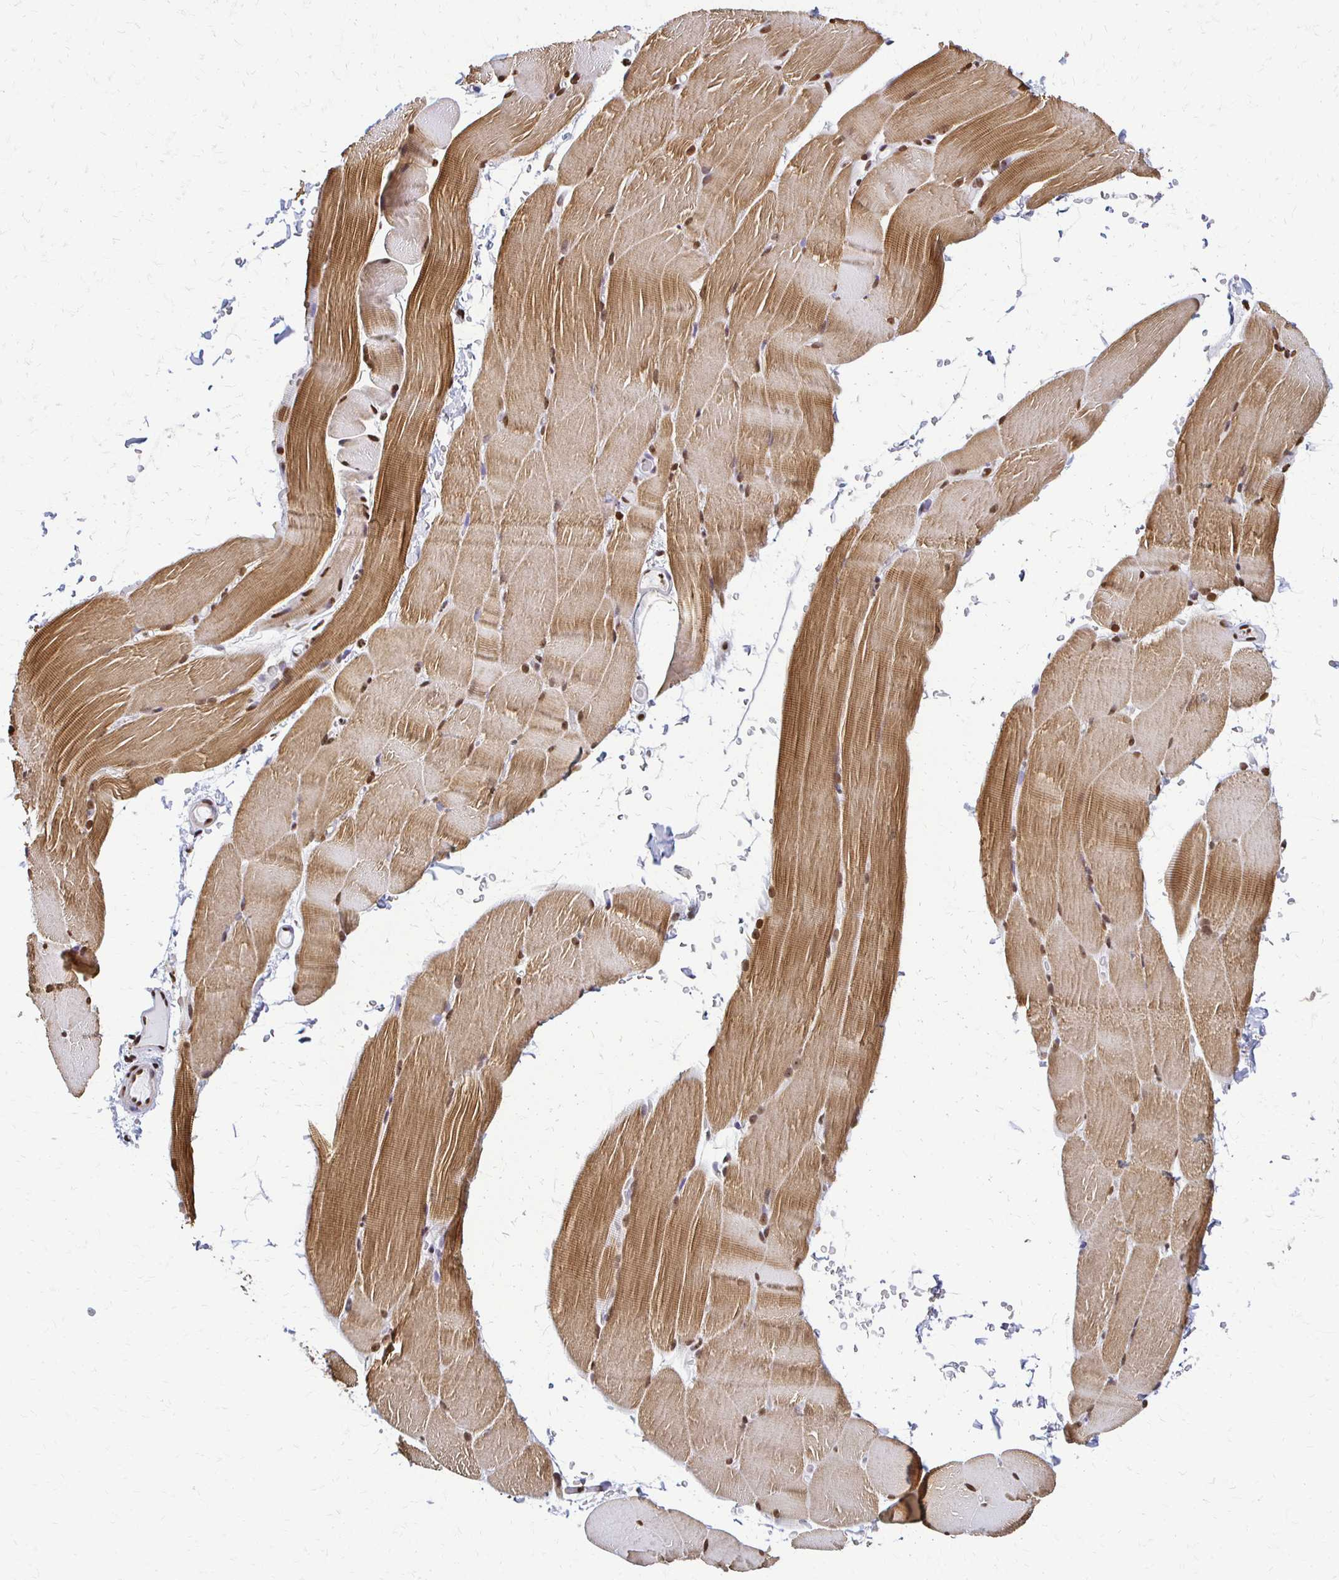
{"staining": {"intensity": "moderate", "quantity": ">75%", "location": "cytoplasmic/membranous,nuclear"}, "tissue": "skeletal muscle", "cell_type": "Myocytes", "image_type": "normal", "snomed": [{"axis": "morphology", "description": "Normal tissue, NOS"}, {"axis": "topography", "description": "Skeletal muscle"}], "caption": "Benign skeletal muscle shows moderate cytoplasmic/membranous,nuclear staining in about >75% of myocytes, visualized by immunohistochemistry. (Stains: DAB (3,3'-diaminobenzidine) in brown, nuclei in blue, Microscopy: brightfield microscopy at high magnification).", "gene": "HOXA9", "patient": {"sex": "female", "age": 37}}